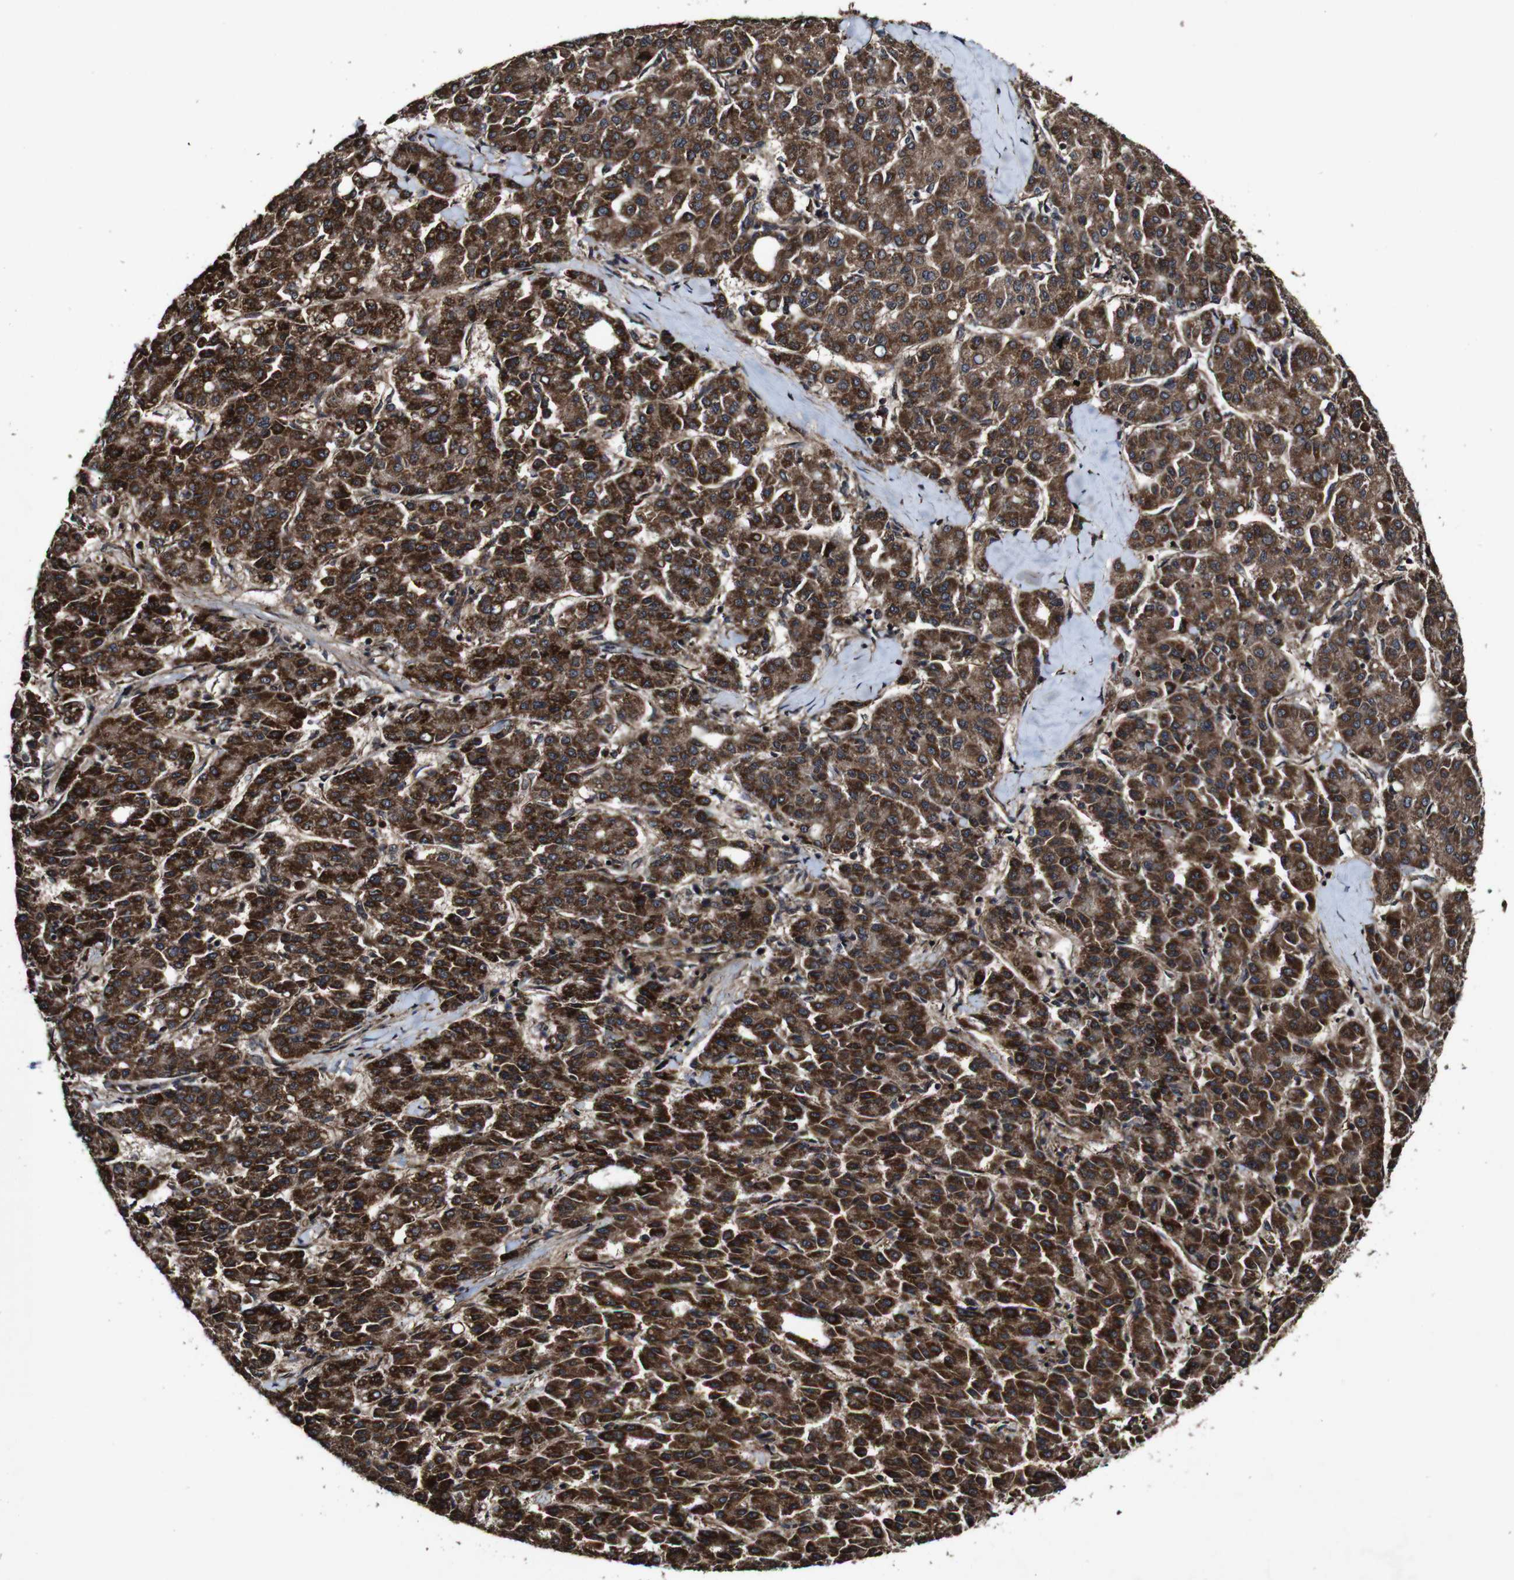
{"staining": {"intensity": "strong", "quantity": ">75%", "location": "cytoplasmic/membranous"}, "tissue": "liver cancer", "cell_type": "Tumor cells", "image_type": "cancer", "snomed": [{"axis": "morphology", "description": "Carcinoma, Hepatocellular, NOS"}, {"axis": "topography", "description": "Liver"}], "caption": "Immunohistochemistry (IHC) (DAB) staining of liver cancer exhibits strong cytoplasmic/membranous protein expression in about >75% of tumor cells. (Stains: DAB (3,3'-diaminobenzidine) in brown, nuclei in blue, Microscopy: brightfield microscopy at high magnification).", "gene": "BTN3A3", "patient": {"sex": "male", "age": 65}}